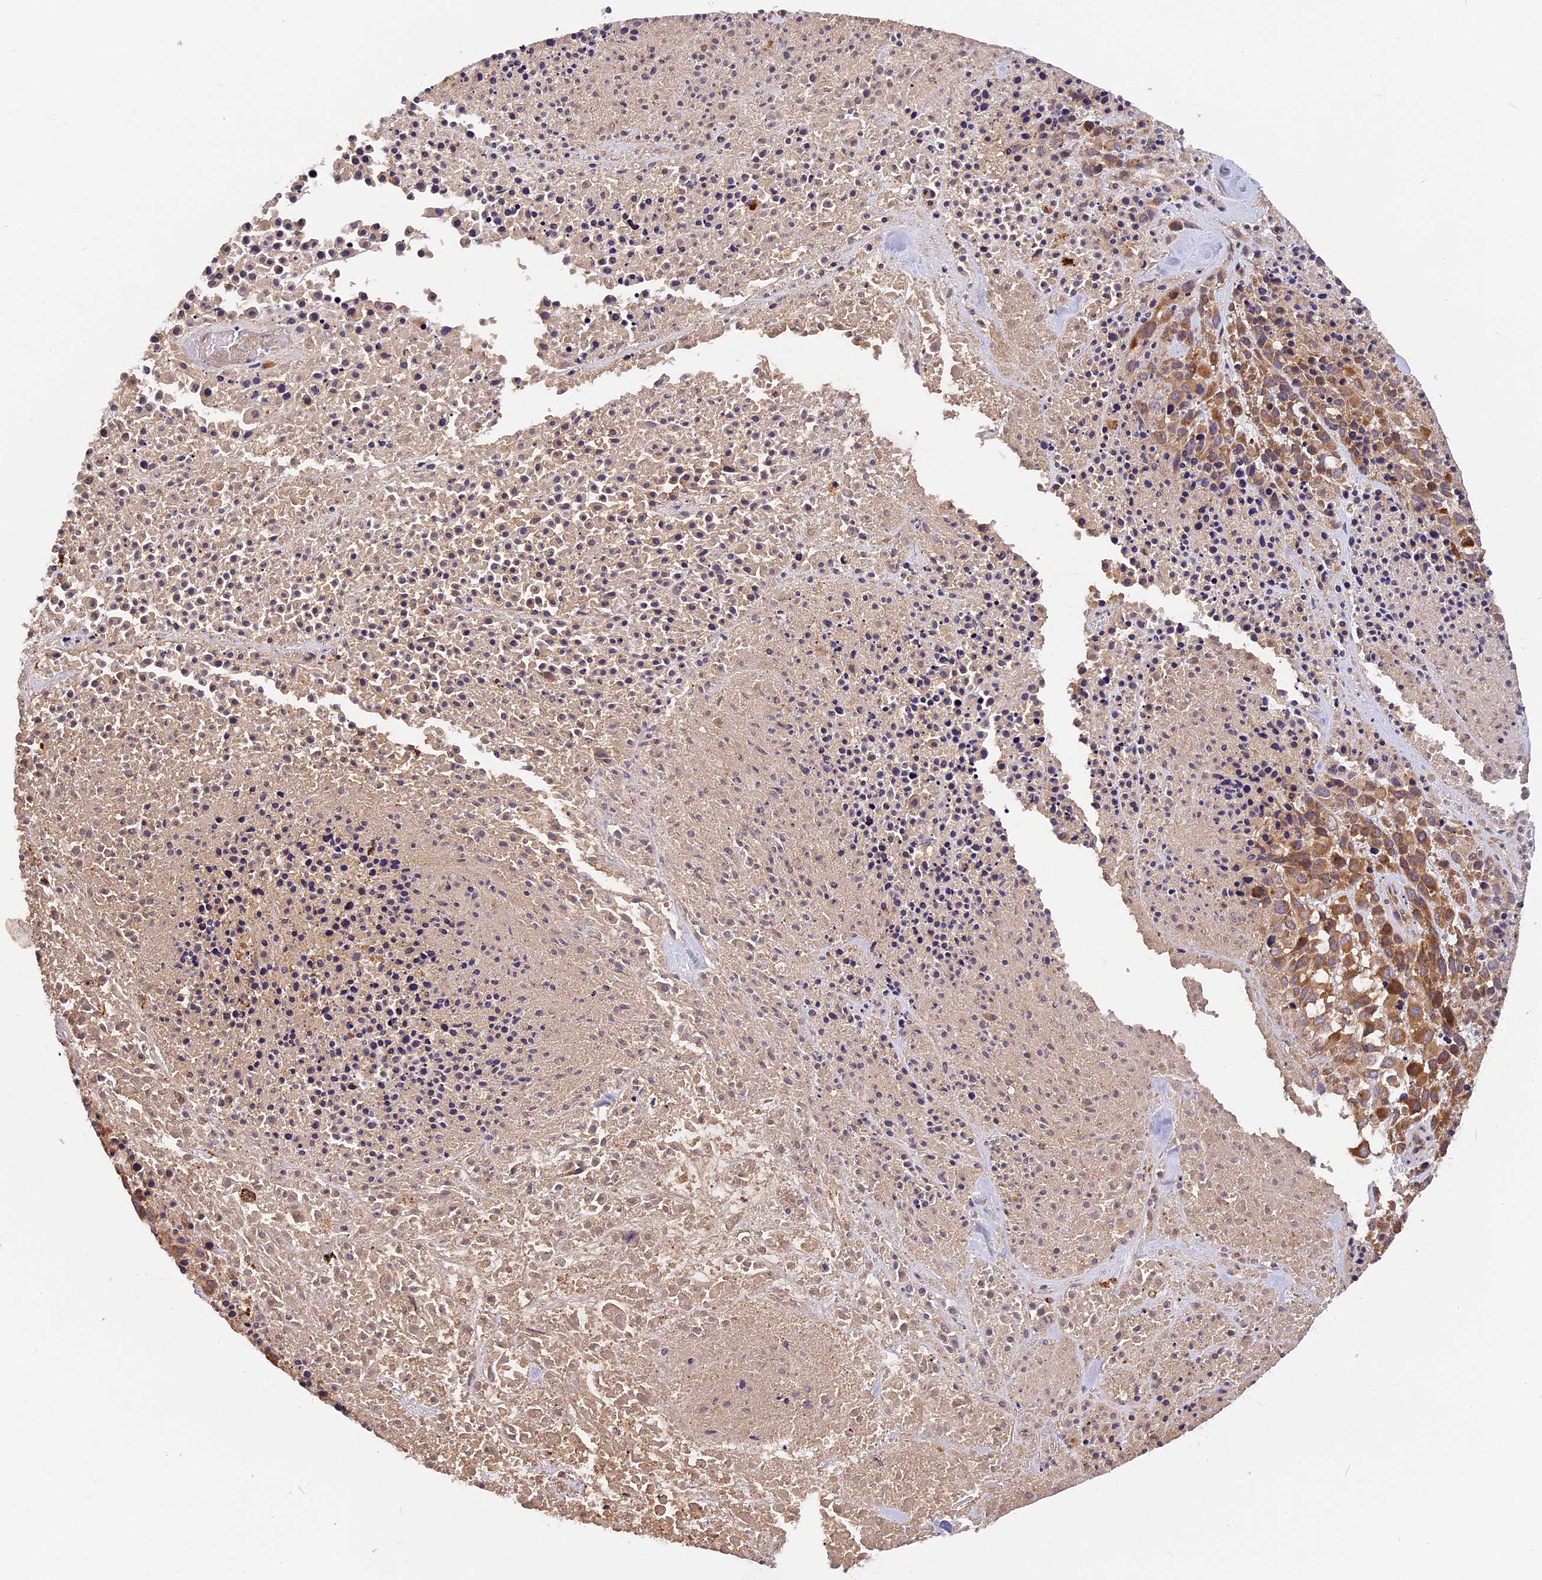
{"staining": {"intensity": "moderate", "quantity": ">75%", "location": "cytoplasmic/membranous"}, "tissue": "melanoma", "cell_type": "Tumor cells", "image_type": "cancer", "snomed": [{"axis": "morphology", "description": "Malignant melanoma, Metastatic site"}, {"axis": "topography", "description": "Skin"}], "caption": "IHC of human malignant melanoma (metastatic site) exhibits medium levels of moderate cytoplasmic/membranous positivity in approximately >75% of tumor cells.", "gene": "COPE", "patient": {"sex": "female", "age": 81}}